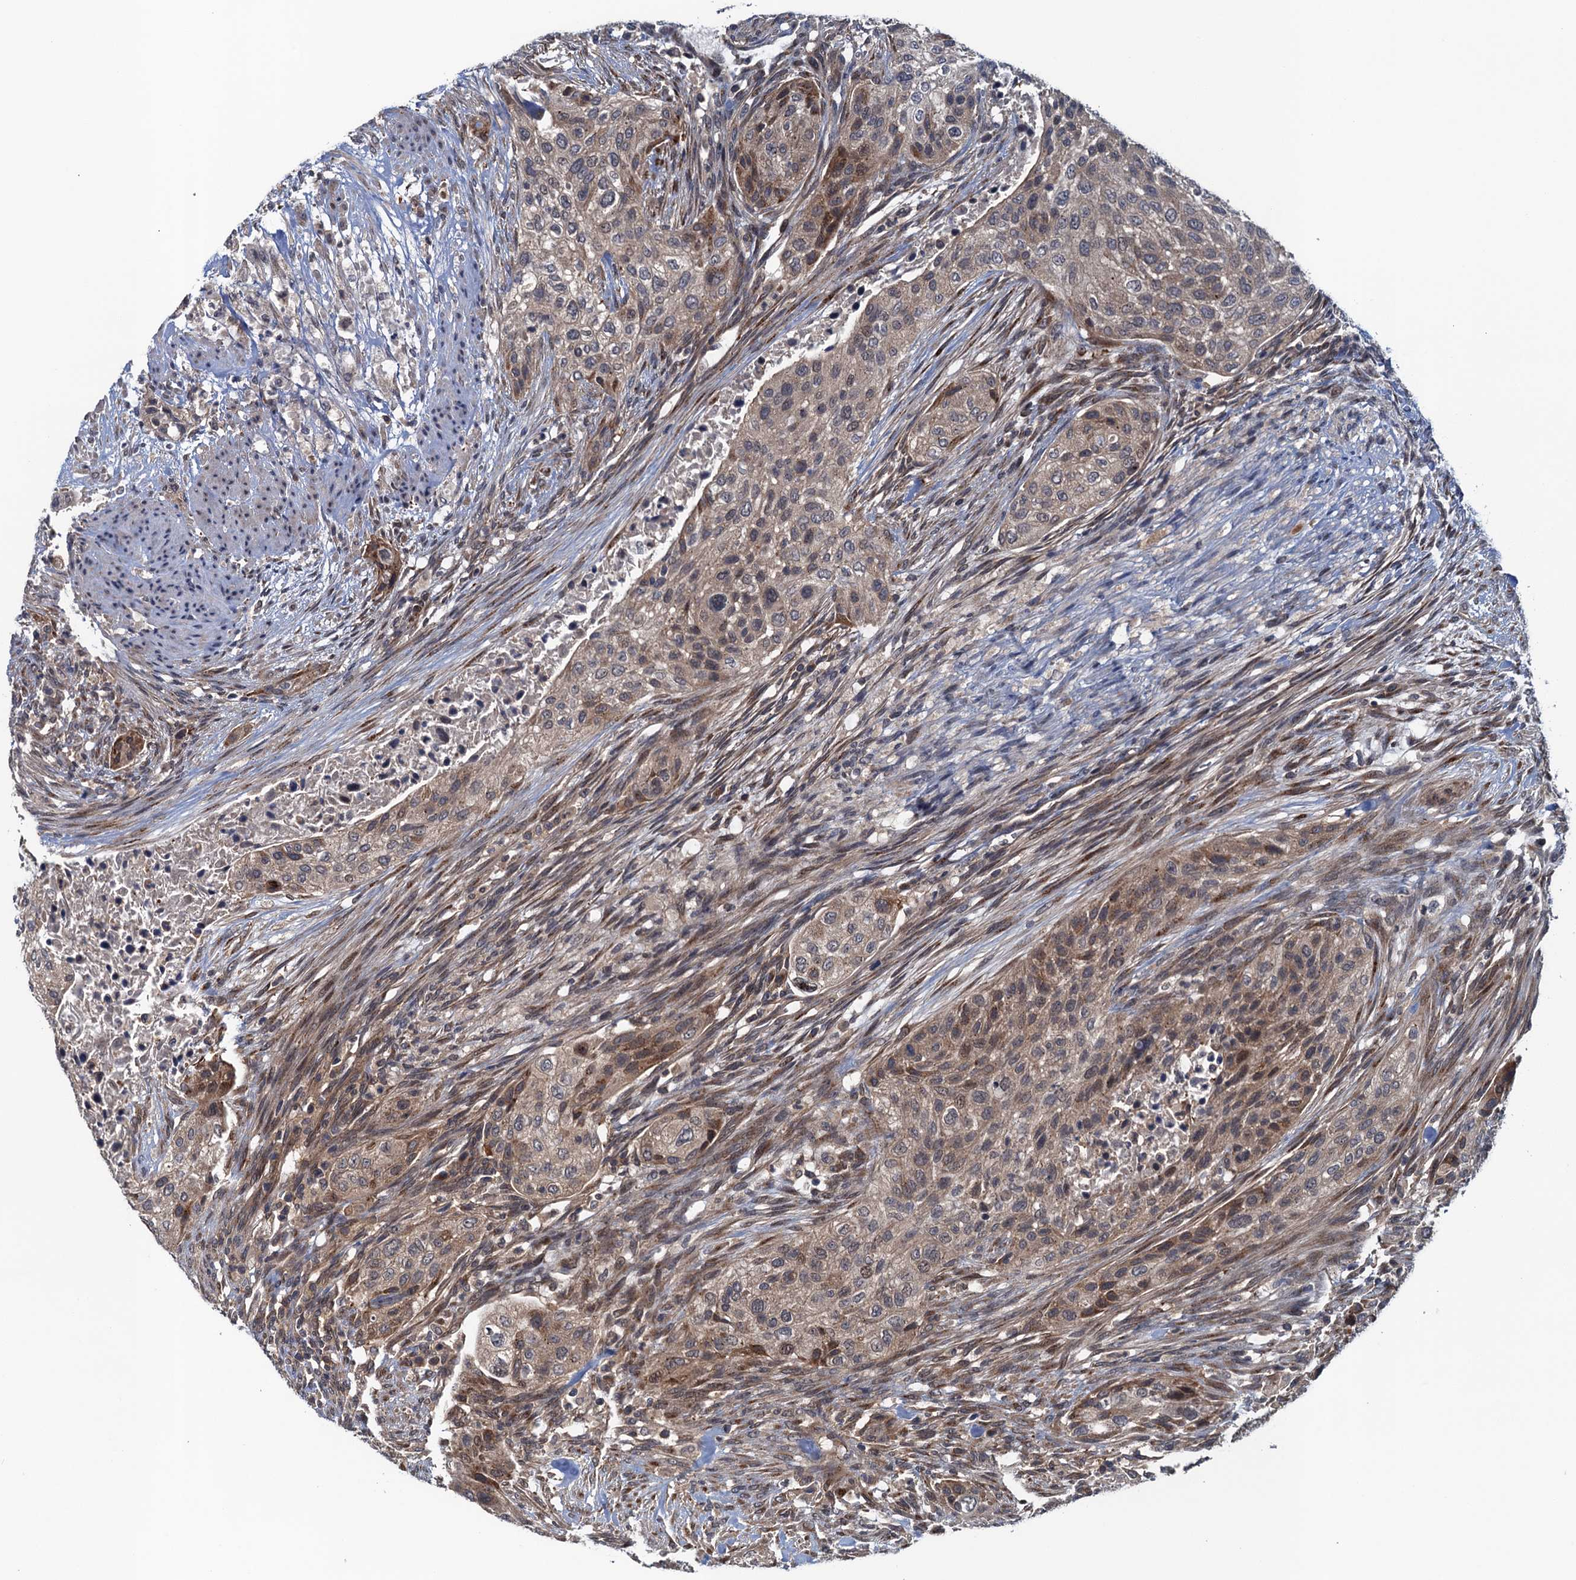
{"staining": {"intensity": "moderate", "quantity": "25%-75%", "location": "cytoplasmic/membranous,nuclear"}, "tissue": "urothelial cancer", "cell_type": "Tumor cells", "image_type": "cancer", "snomed": [{"axis": "morphology", "description": "Urothelial carcinoma, High grade"}, {"axis": "topography", "description": "Urinary bladder"}], "caption": "Moderate cytoplasmic/membranous and nuclear staining for a protein is appreciated in about 25%-75% of tumor cells of urothelial carcinoma (high-grade) using immunohistochemistry.", "gene": "RNF165", "patient": {"sex": "male", "age": 35}}